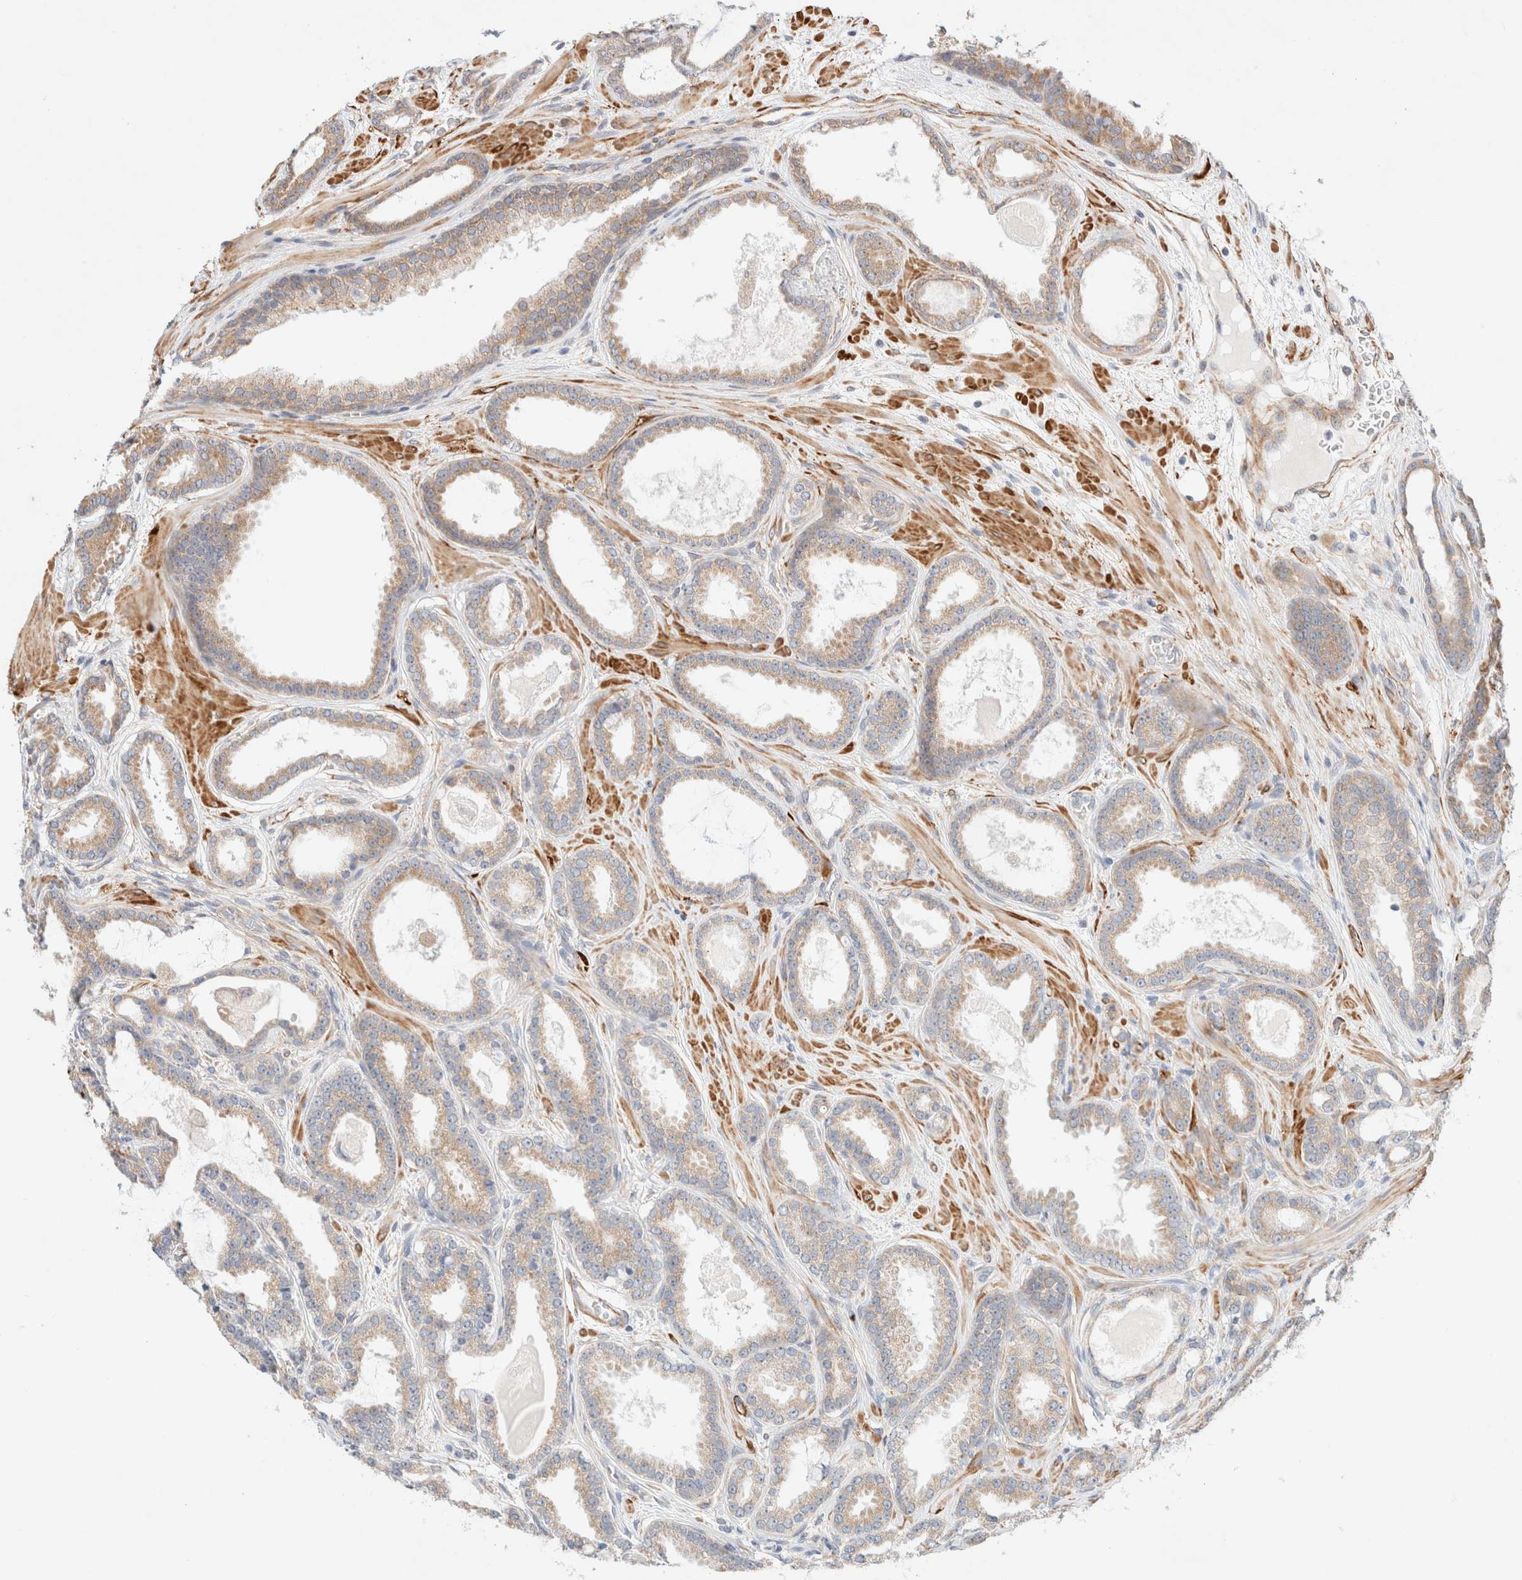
{"staining": {"intensity": "moderate", "quantity": ">75%", "location": "cytoplasmic/membranous"}, "tissue": "prostate cancer", "cell_type": "Tumor cells", "image_type": "cancer", "snomed": [{"axis": "morphology", "description": "Adenocarcinoma, High grade"}, {"axis": "topography", "description": "Prostate"}], "caption": "This photomicrograph demonstrates IHC staining of prostate high-grade adenocarcinoma, with medium moderate cytoplasmic/membranous expression in about >75% of tumor cells.", "gene": "RRP15", "patient": {"sex": "male", "age": 60}}